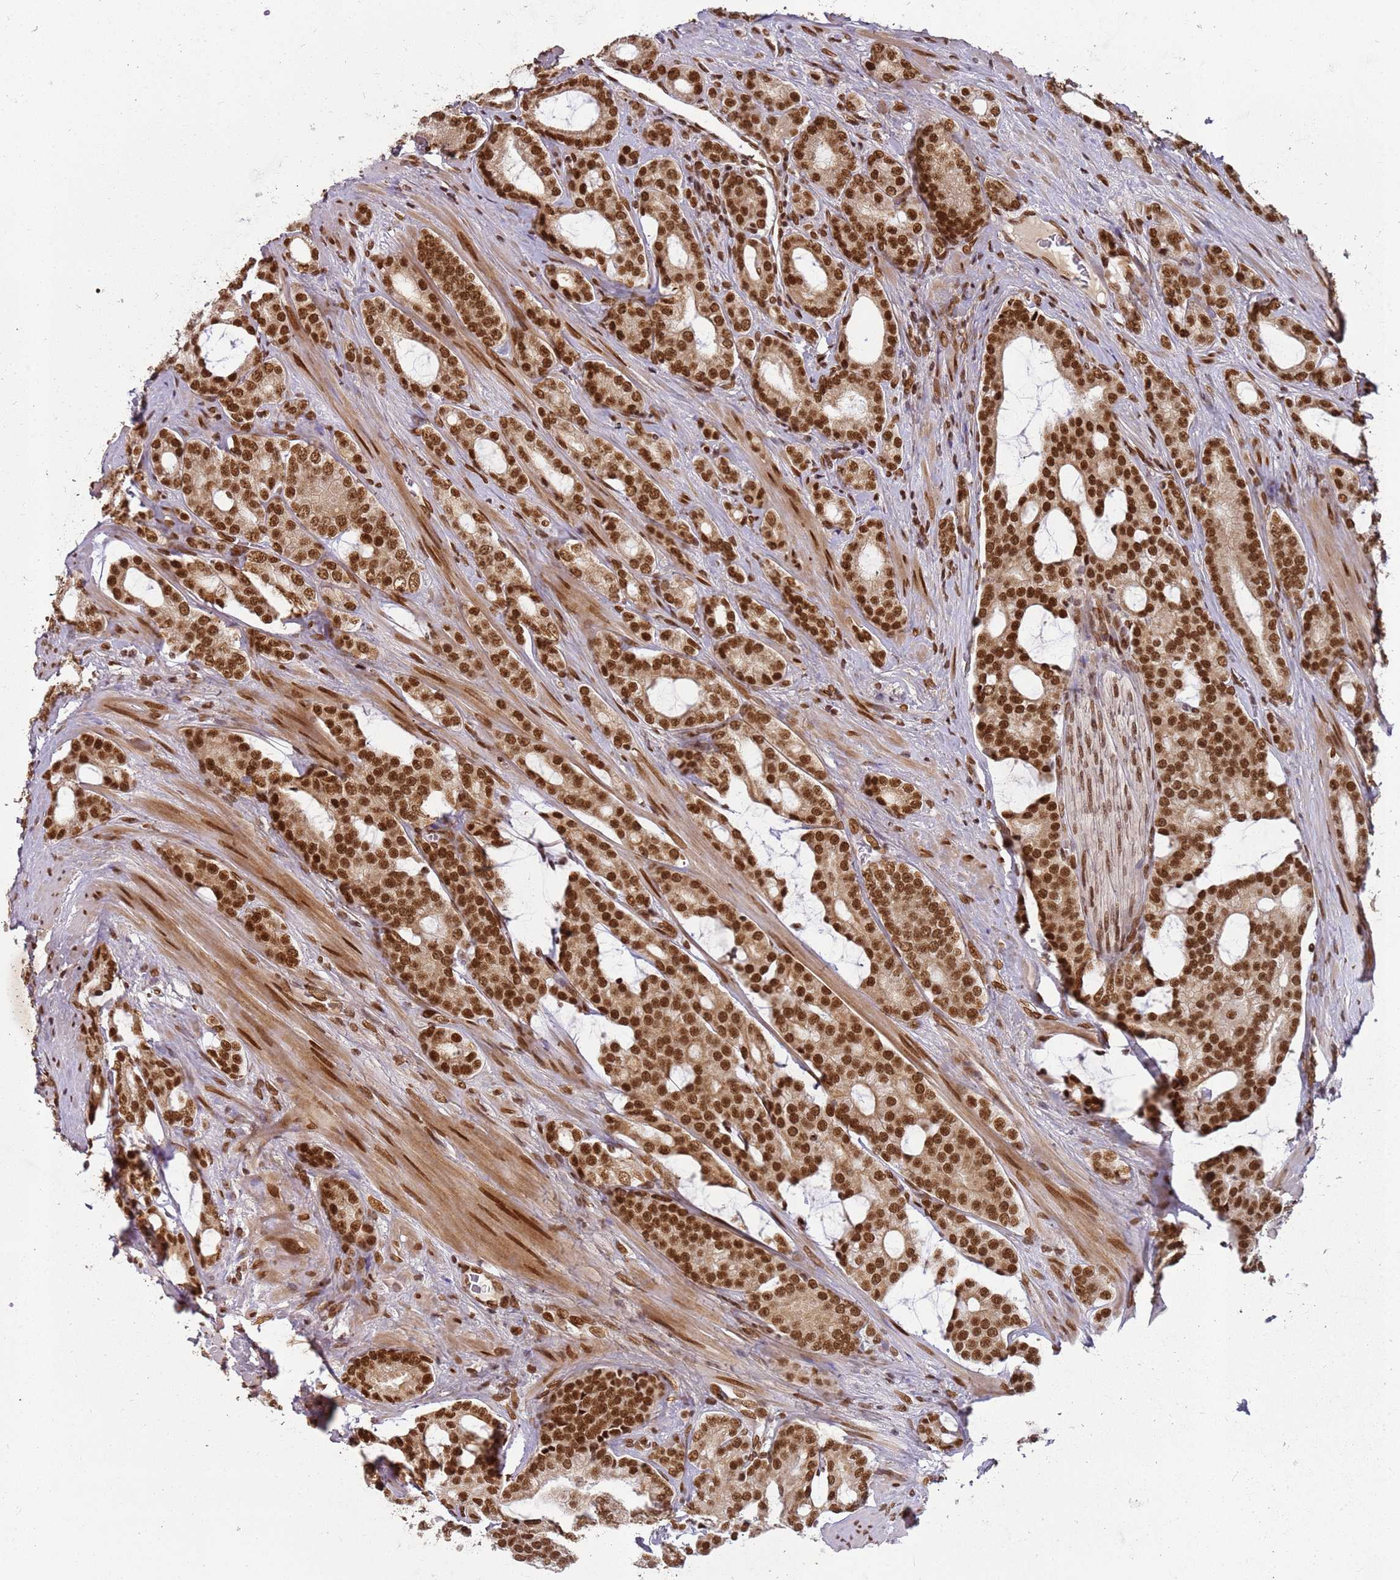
{"staining": {"intensity": "strong", "quantity": ">75%", "location": "nuclear"}, "tissue": "prostate cancer", "cell_type": "Tumor cells", "image_type": "cancer", "snomed": [{"axis": "morphology", "description": "Adenocarcinoma, High grade"}, {"axis": "topography", "description": "Prostate"}], "caption": "Tumor cells demonstrate strong nuclear expression in approximately >75% of cells in prostate adenocarcinoma (high-grade).", "gene": "TENT4A", "patient": {"sex": "male", "age": 63}}